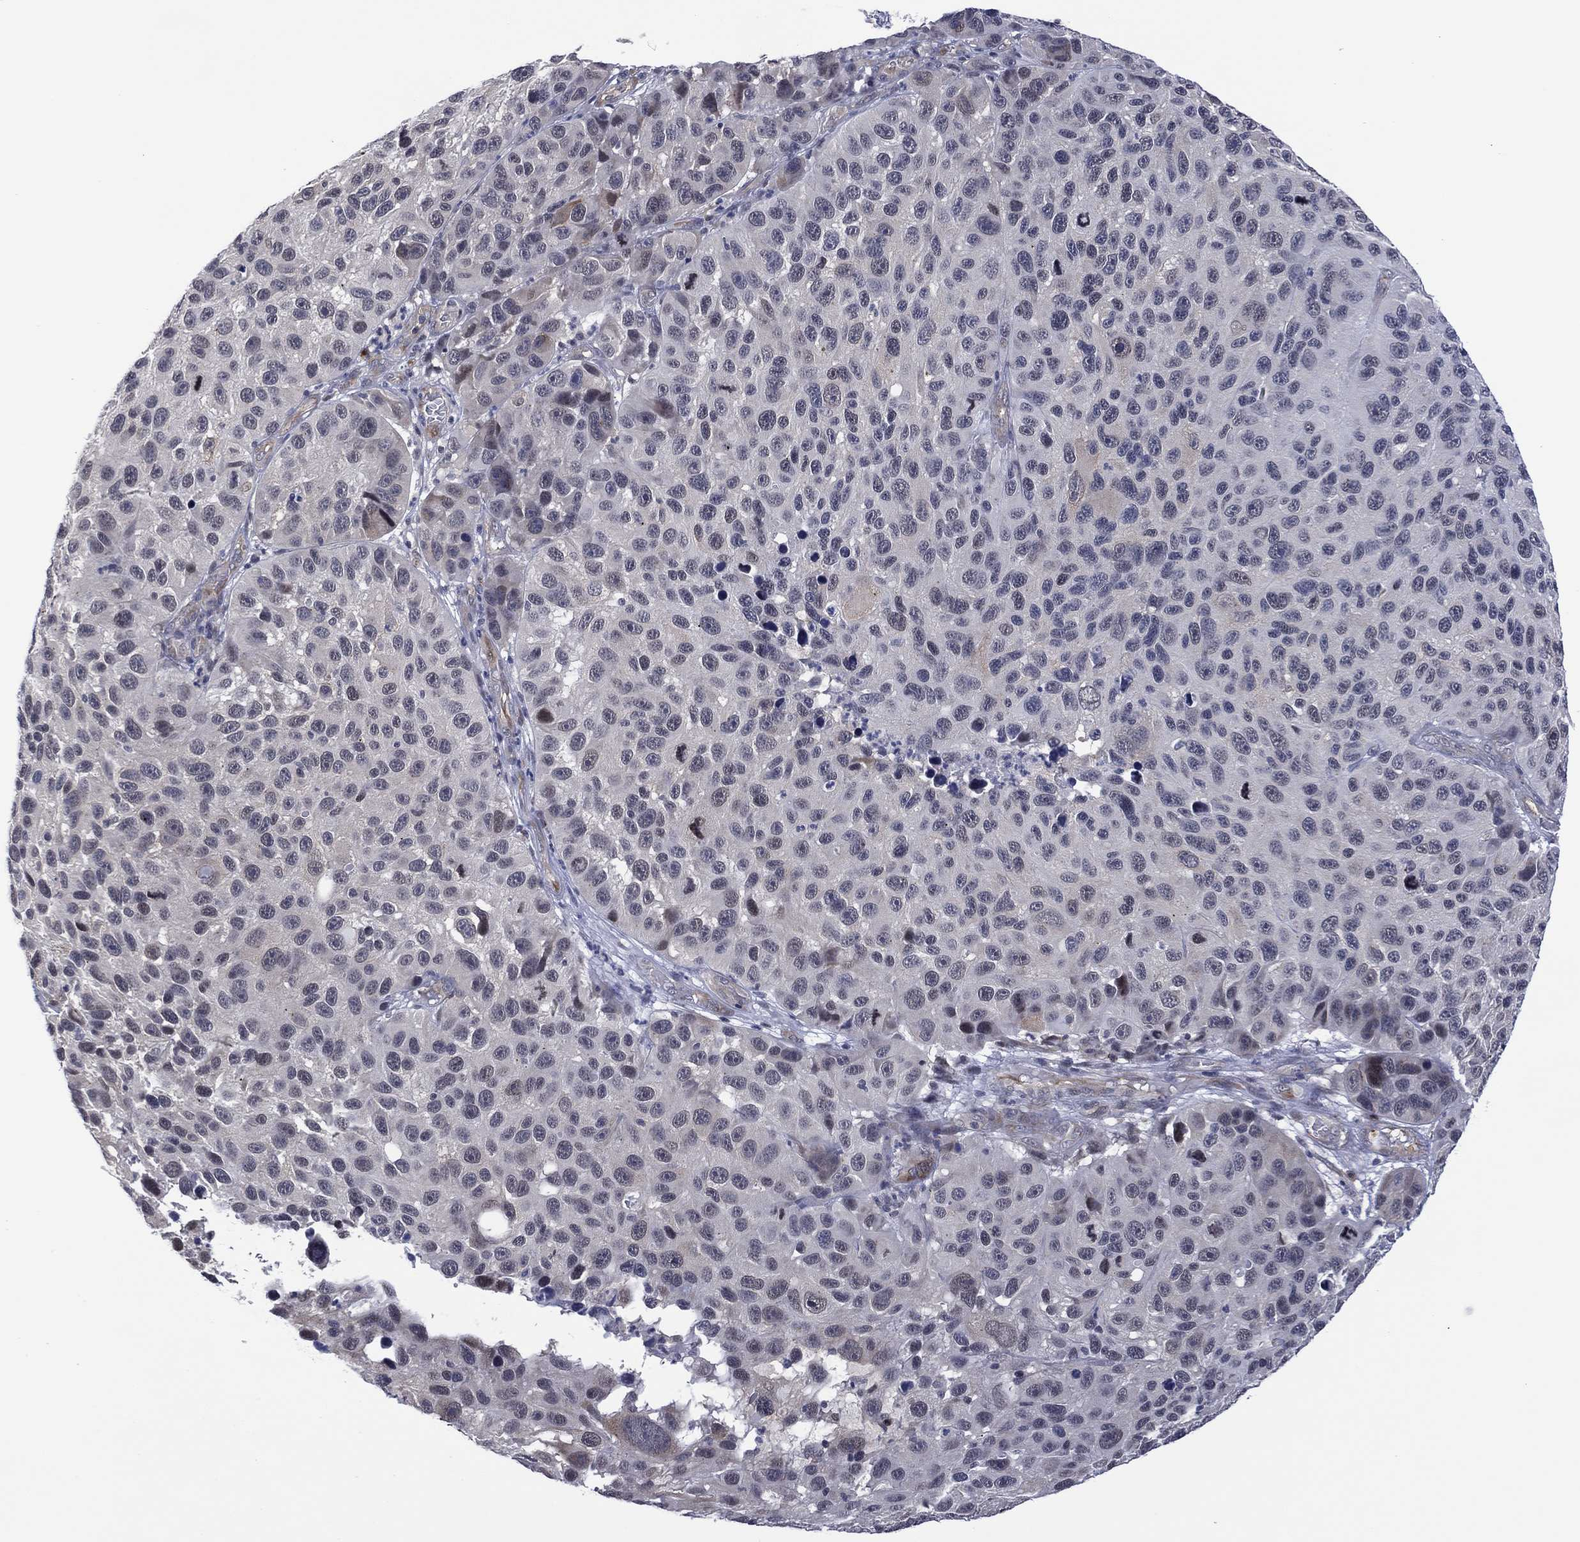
{"staining": {"intensity": "negative", "quantity": "none", "location": "none"}, "tissue": "melanoma", "cell_type": "Tumor cells", "image_type": "cancer", "snomed": [{"axis": "morphology", "description": "Malignant melanoma, NOS"}, {"axis": "topography", "description": "Skin"}], "caption": "Immunohistochemical staining of human melanoma displays no significant staining in tumor cells.", "gene": "DPP4", "patient": {"sex": "male", "age": 53}}